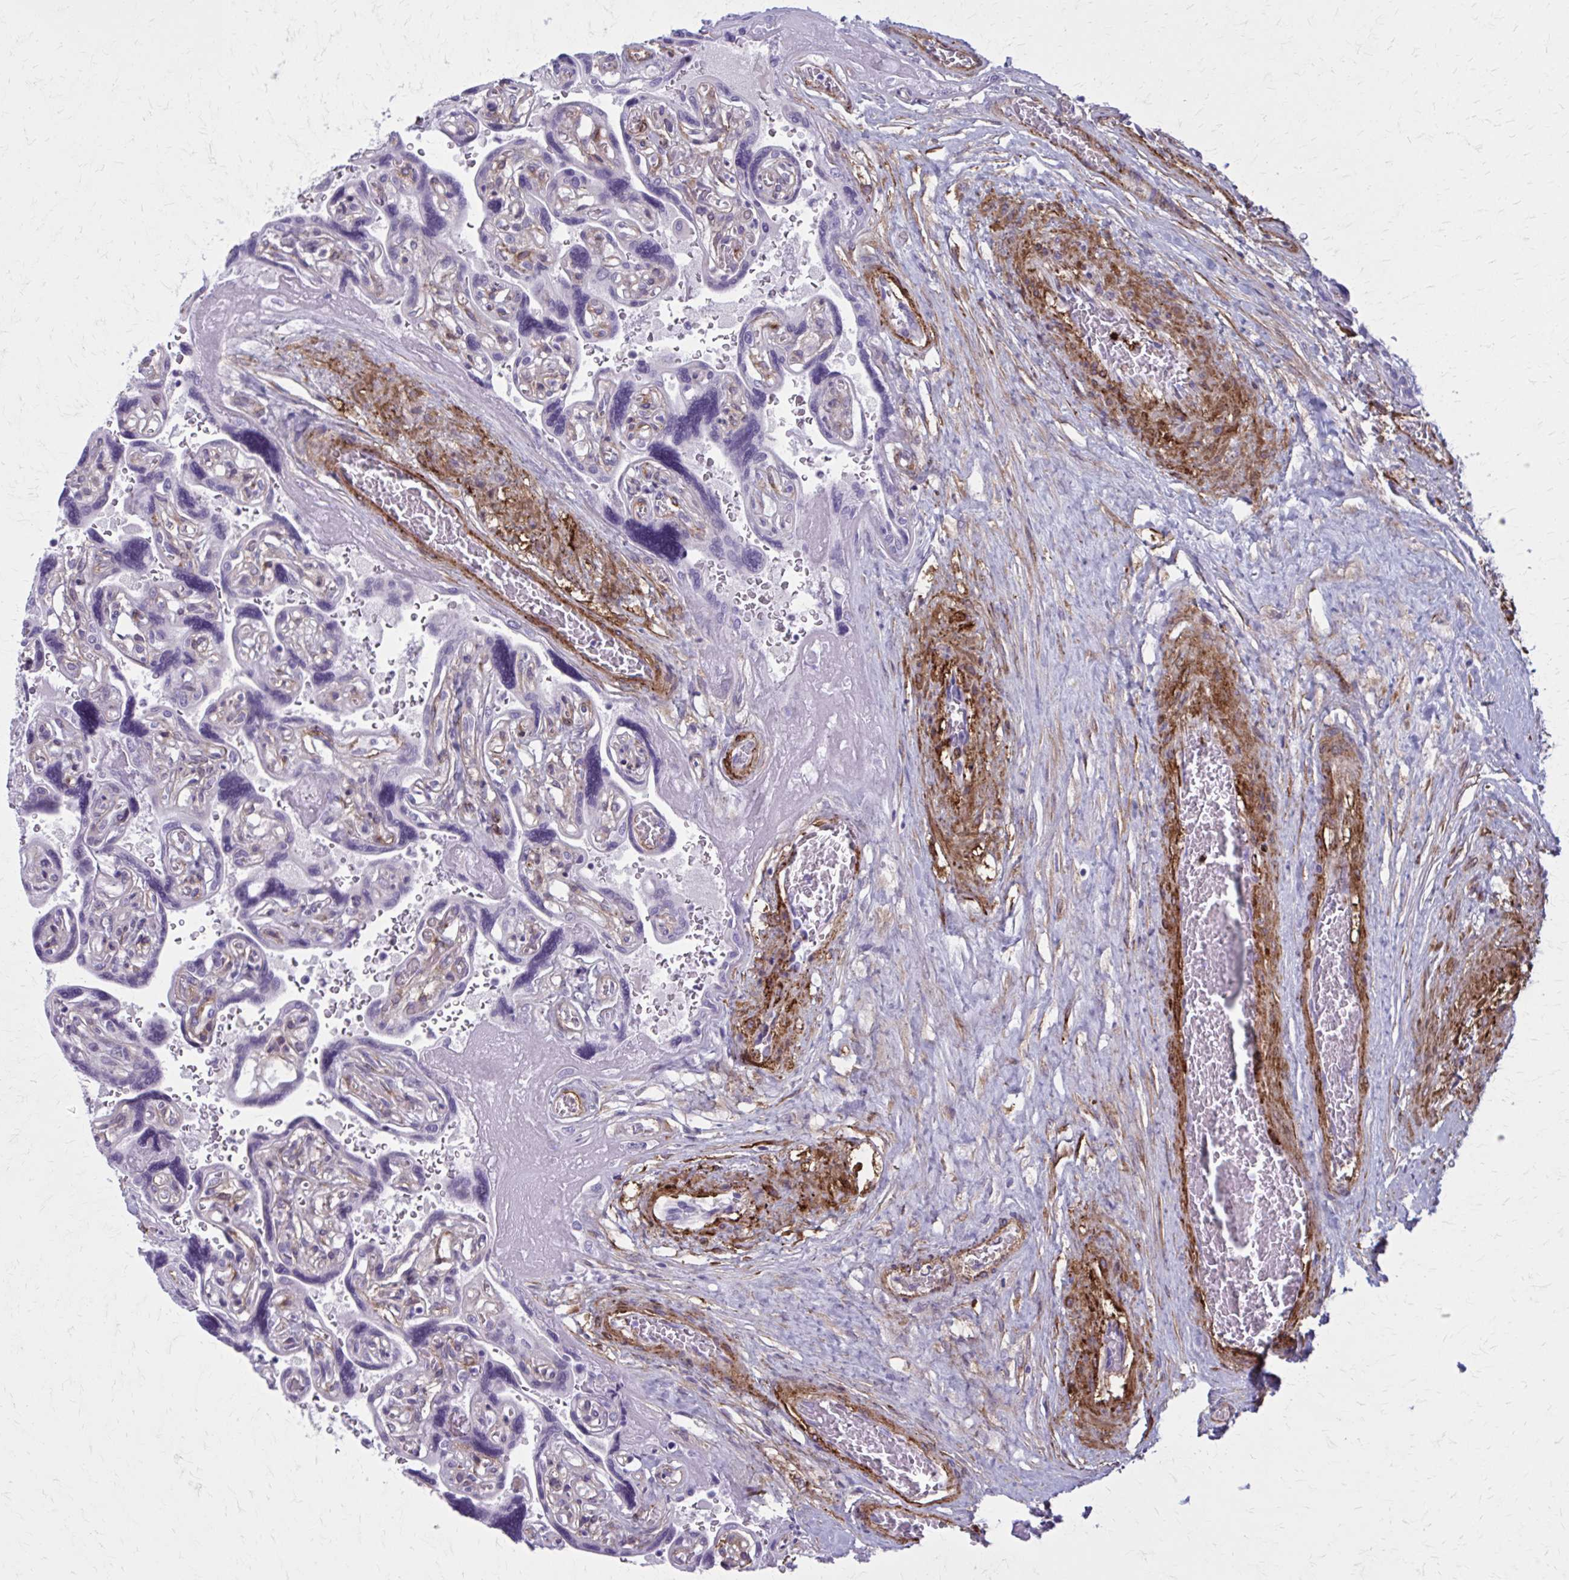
{"staining": {"intensity": "weak", "quantity": "25%-75%", "location": "cytoplasmic/membranous"}, "tissue": "placenta", "cell_type": "Decidual cells", "image_type": "normal", "snomed": [{"axis": "morphology", "description": "Normal tissue, NOS"}, {"axis": "topography", "description": "Placenta"}], "caption": "Brown immunohistochemical staining in normal placenta displays weak cytoplasmic/membranous positivity in about 25%-75% of decidual cells. (IHC, brightfield microscopy, high magnification).", "gene": "AKAP12", "patient": {"sex": "female", "age": 32}}